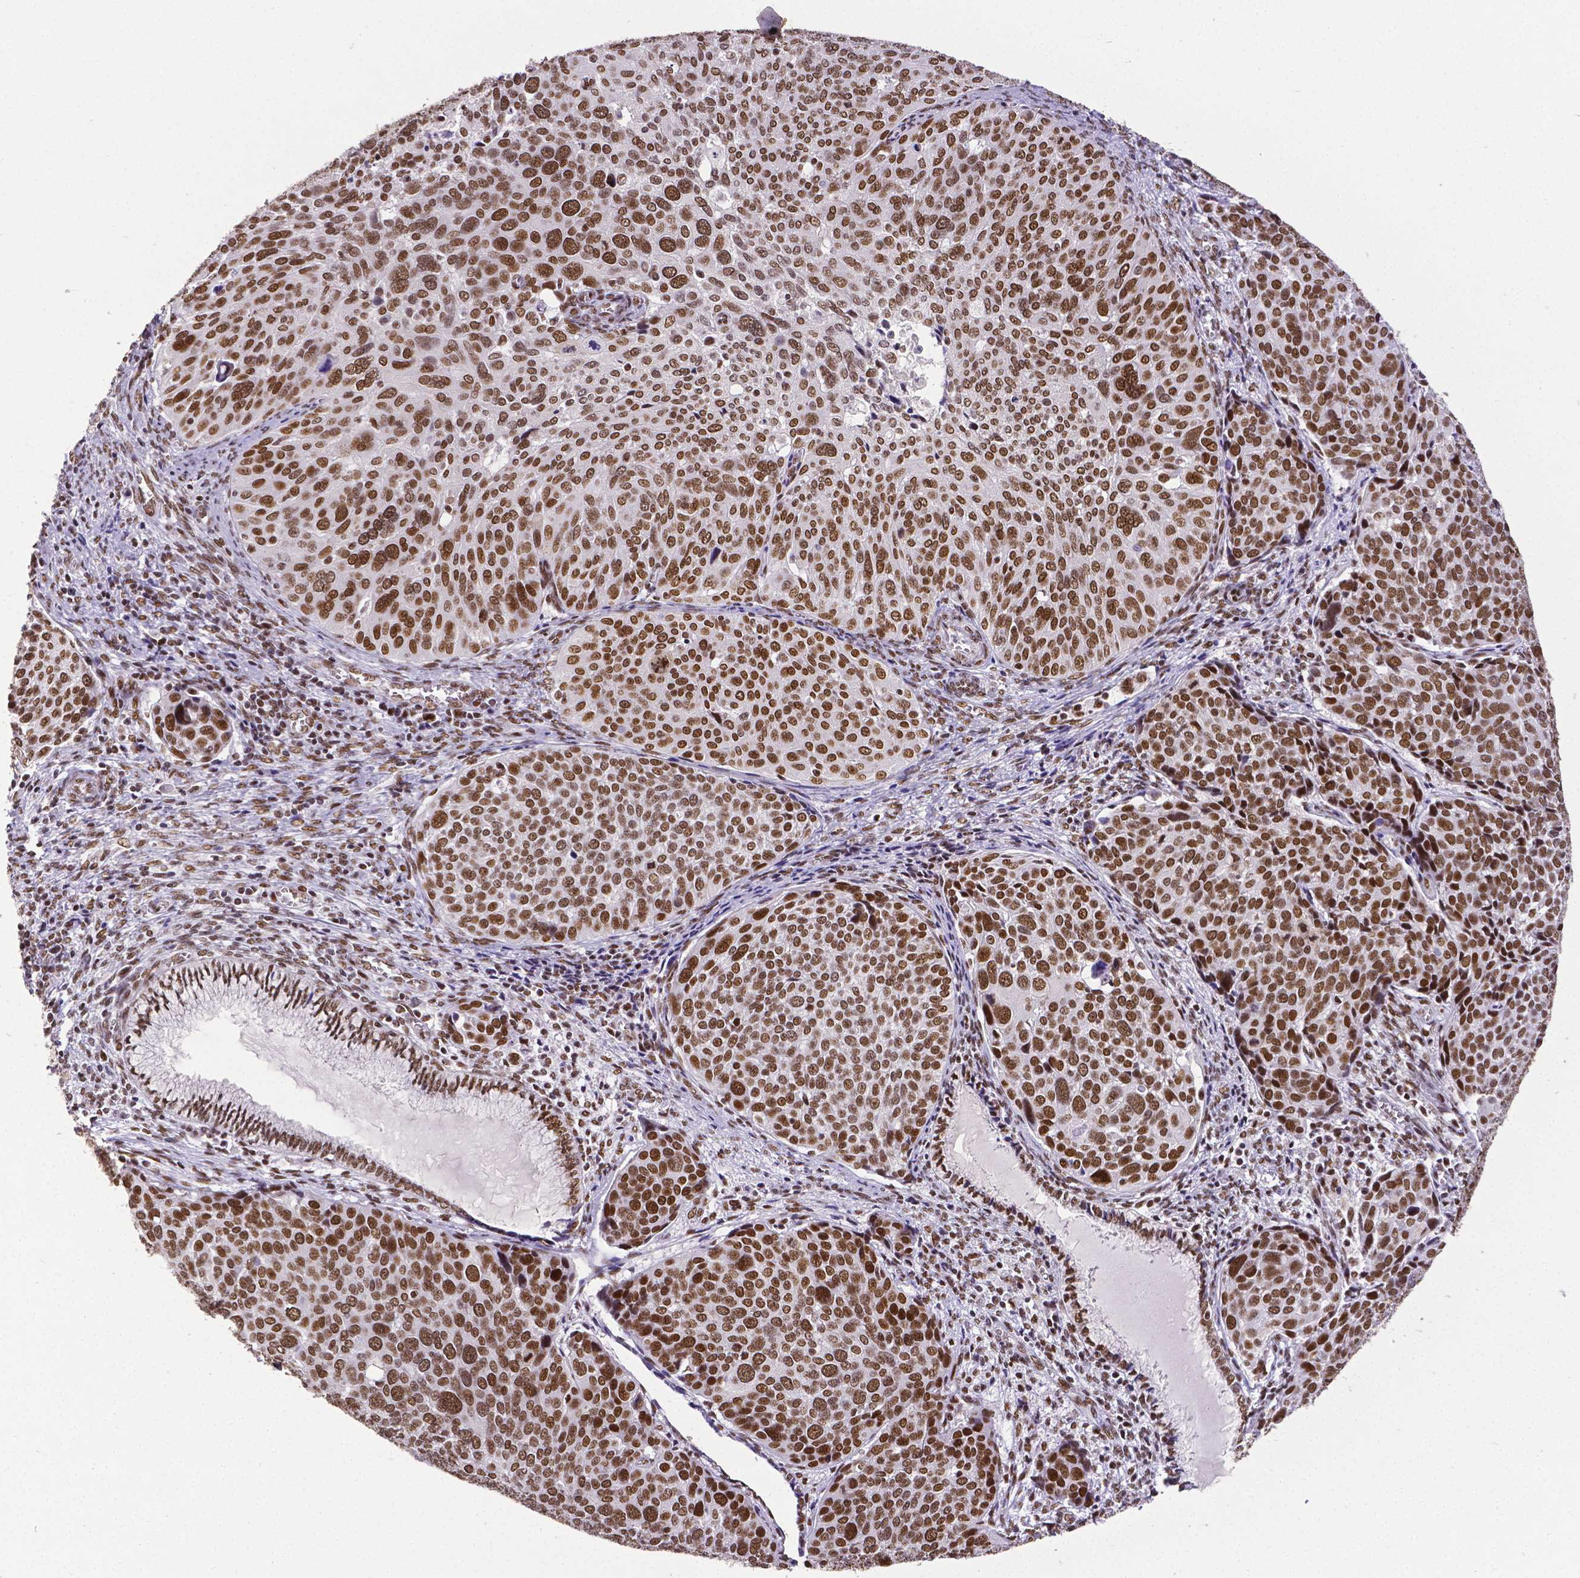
{"staining": {"intensity": "strong", "quantity": ">75%", "location": "nuclear"}, "tissue": "cervical cancer", "cell_type": "Tumor cells", "image_type": "cancer", "snomed": [{"axis": "morphology", "description": "Squamous cell carcinoma, NOS"}, {"axis": "topography", "description": "Cervix"}], "caption": "Squamous cell carcinoma (cervical) stained with a brown dye displays strong nuclear positive expression in about >75% of tumor cells.", "gene": "REST", "patient": {"sex": "female", "age": 39}}